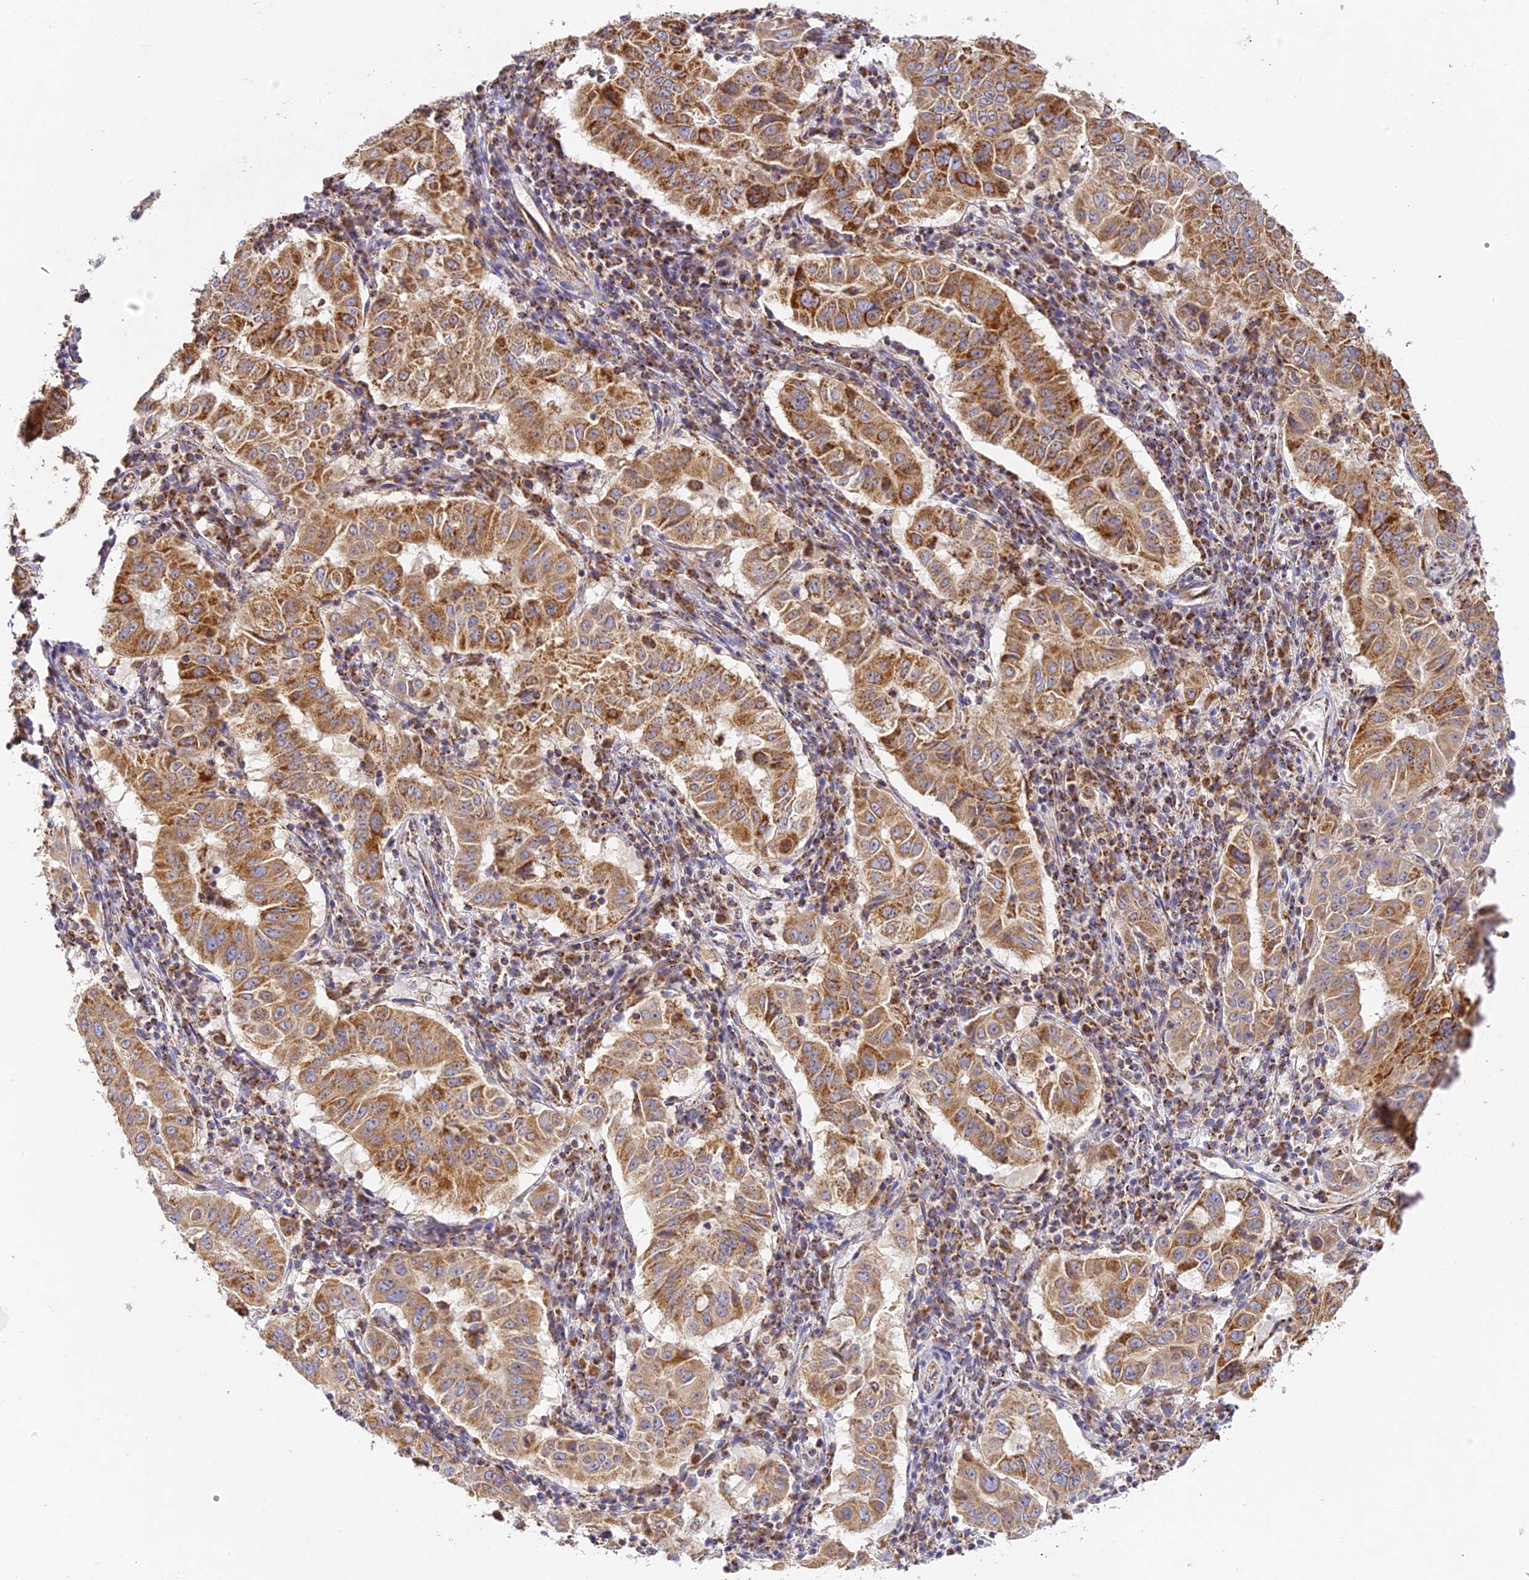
{"staining": {"intensity": "strong", "quantity": ">75%", "location": "cytoplasmic/membranous"}, "tissue": "pancreatic cancer", "cell_type": "Tumor cells", "image_type": "cancer", "snomed": [{"axis": "morphology", "description": "Adenocarcinoma, NOS"}, {"axis": "topography", "description": "Pancreas"}], "caption": "Adenocarcinoma (pancreatic) tissue shows strong cytoplasmic/membranous expression in about >75% of tumor cells, visualized by immunohistochemistry.", "gene": "DONSON", "patient": {"sex": "male", "age": 63}}